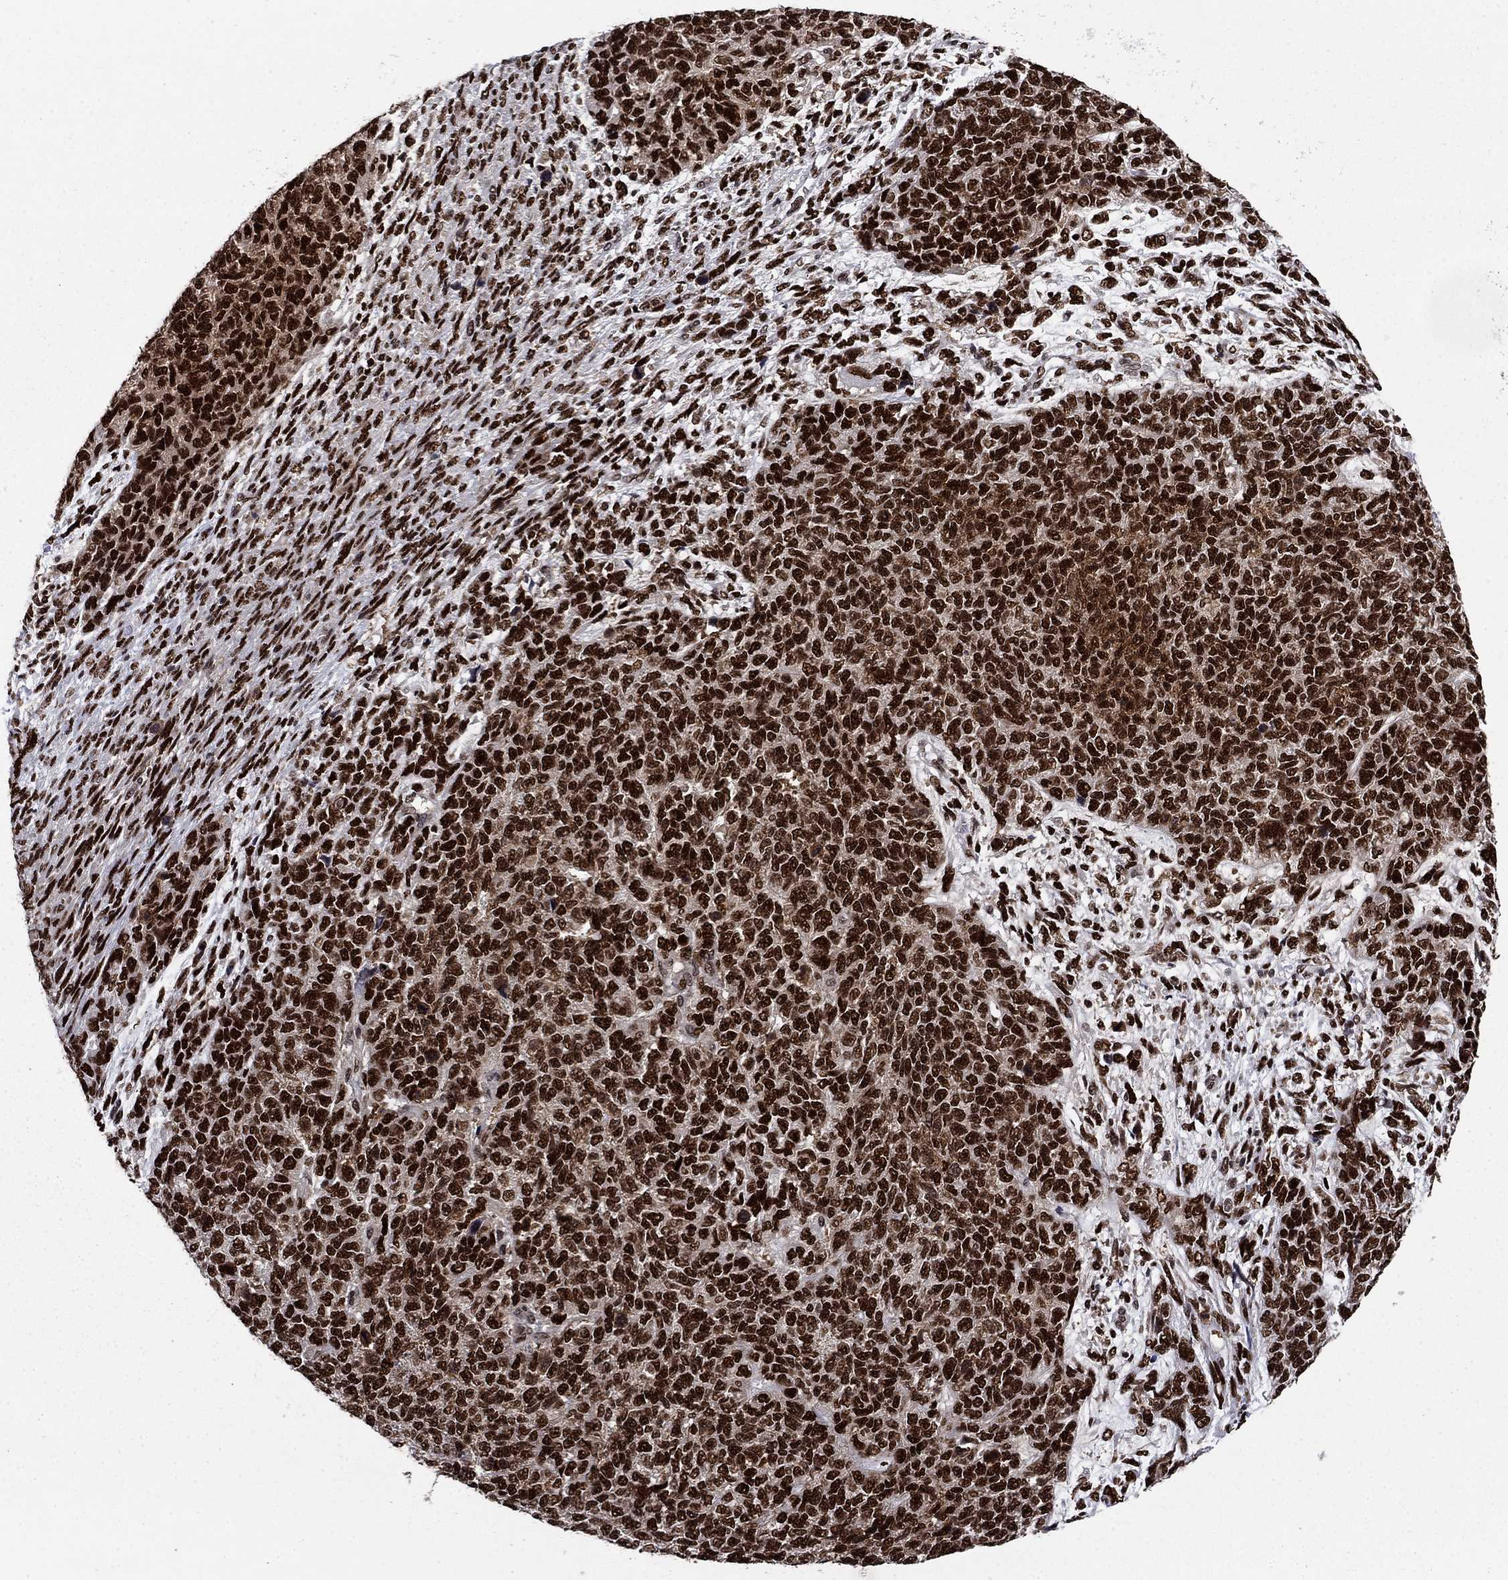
{"staining": {"intensity": "strong", "quantity": ">75%", "location": "nuclear"}, "tissue": "cervical cancer", "cell_type": "Tumor cells", "image_type": "cancer", "snomed": [{"axis": "morphology", "description": "Squamous cell carcinoma, NOS"}, {"axis": "topography", "description": "Cervix"}], "caption": "Immunohistochemistry micrograph of human cervical cancer (squamous cell carcinoma) stained for a protein (brown), which shows high levels of strong nuclear positivity in approximately >75% of tumor cells.", "gene": "RPRD1B", "patient": {"sex": "female", "age": 63}}